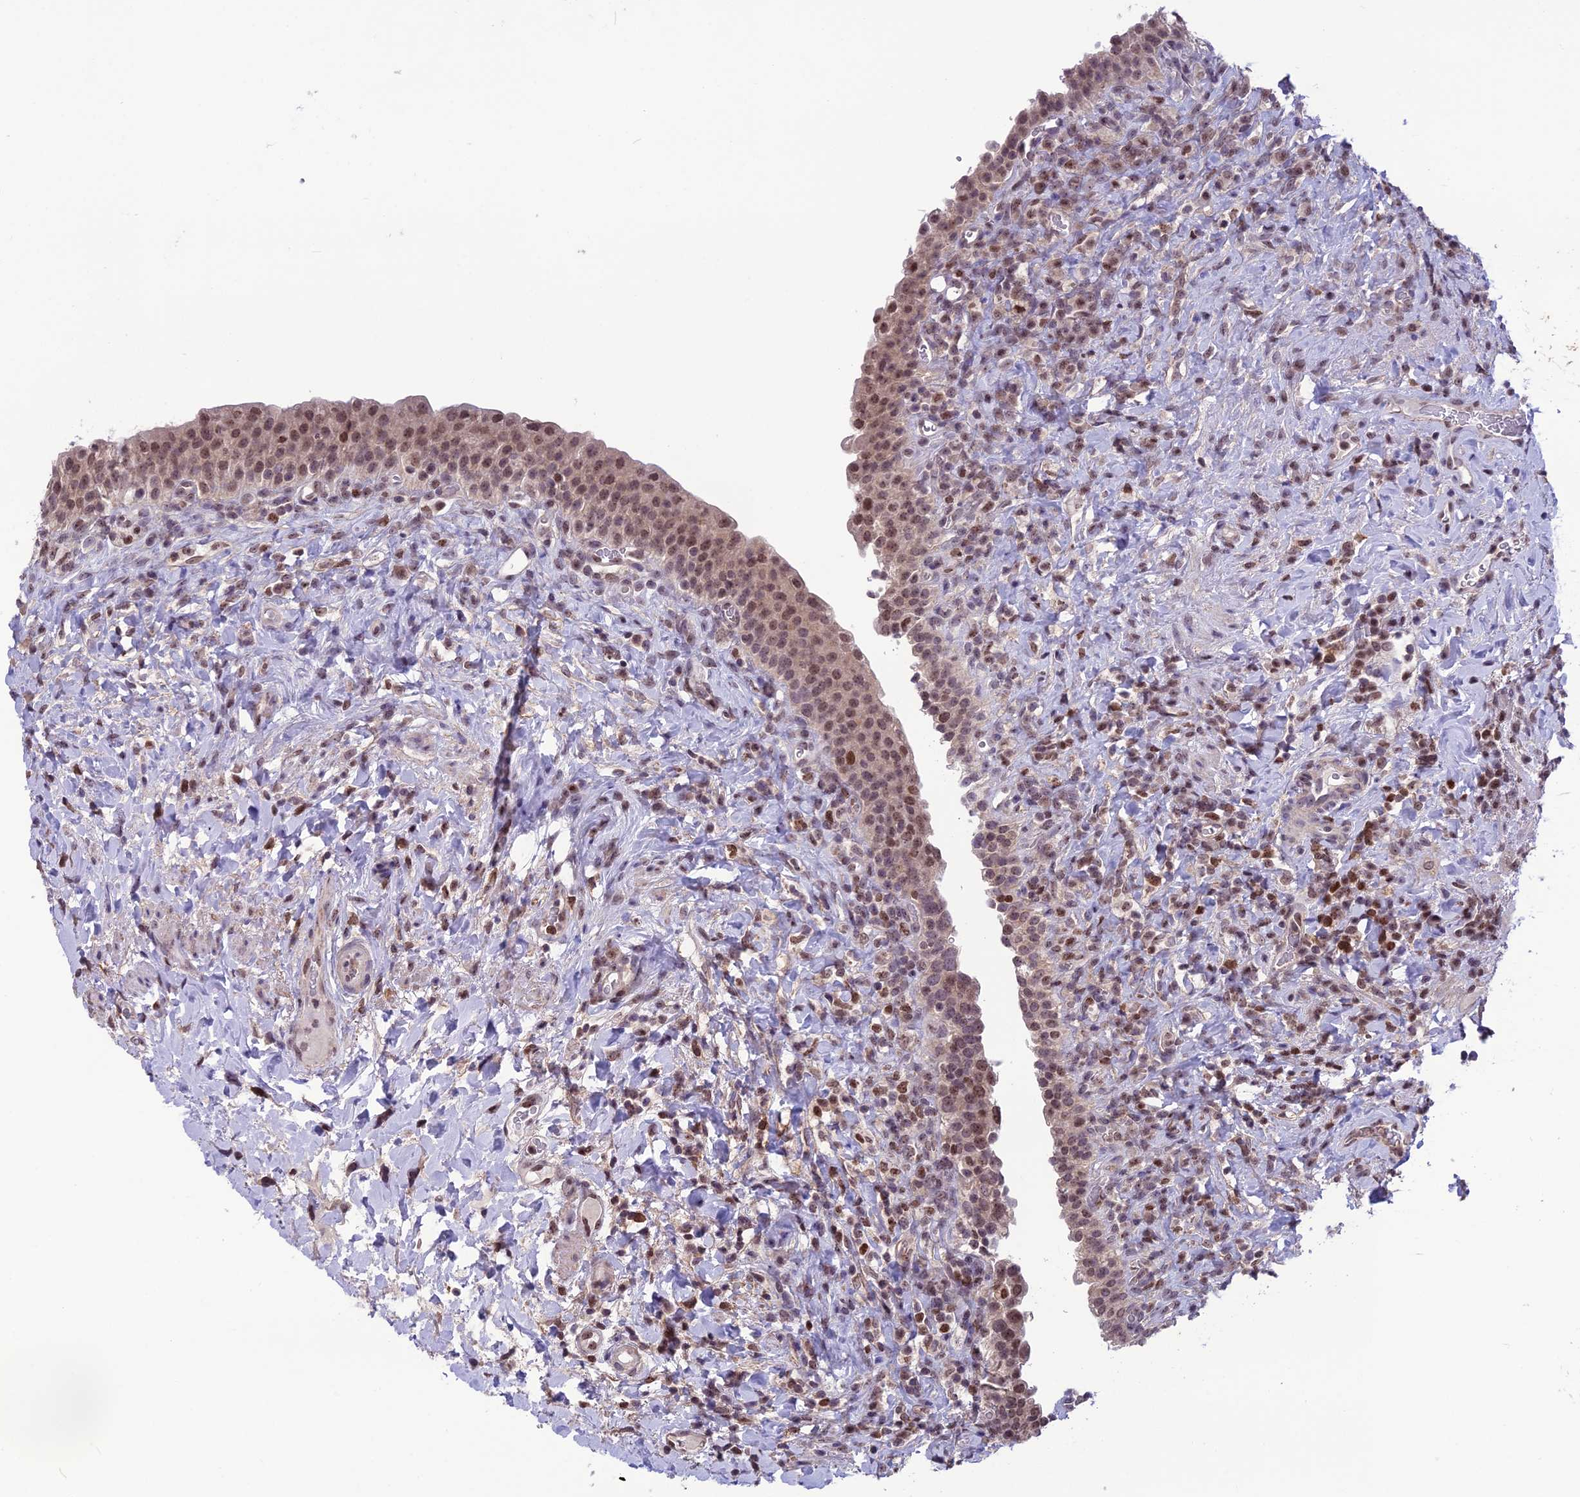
{"staining": {"intensity": "moderate", "quantity": ">75%", "location": "nuclear"}, "tissue": "urinary bladder", "cell_type": "Urothelial cells", "image_type": "normal", "snomed": [{"axis": "morphology", "description": "Normal tissue, NOS"}, {"axis": "morphology", "description": "Inflammation, NOS"}, {"axis": "topography", "description": "Urinary bladder"}], "caption": "Protein staining shows moderate nuclear positivity in approximately >75% of urothelial cells in normal urinary bladder.", "gene": "MIS12", "patient": {"sex": "male", "age": 64}}